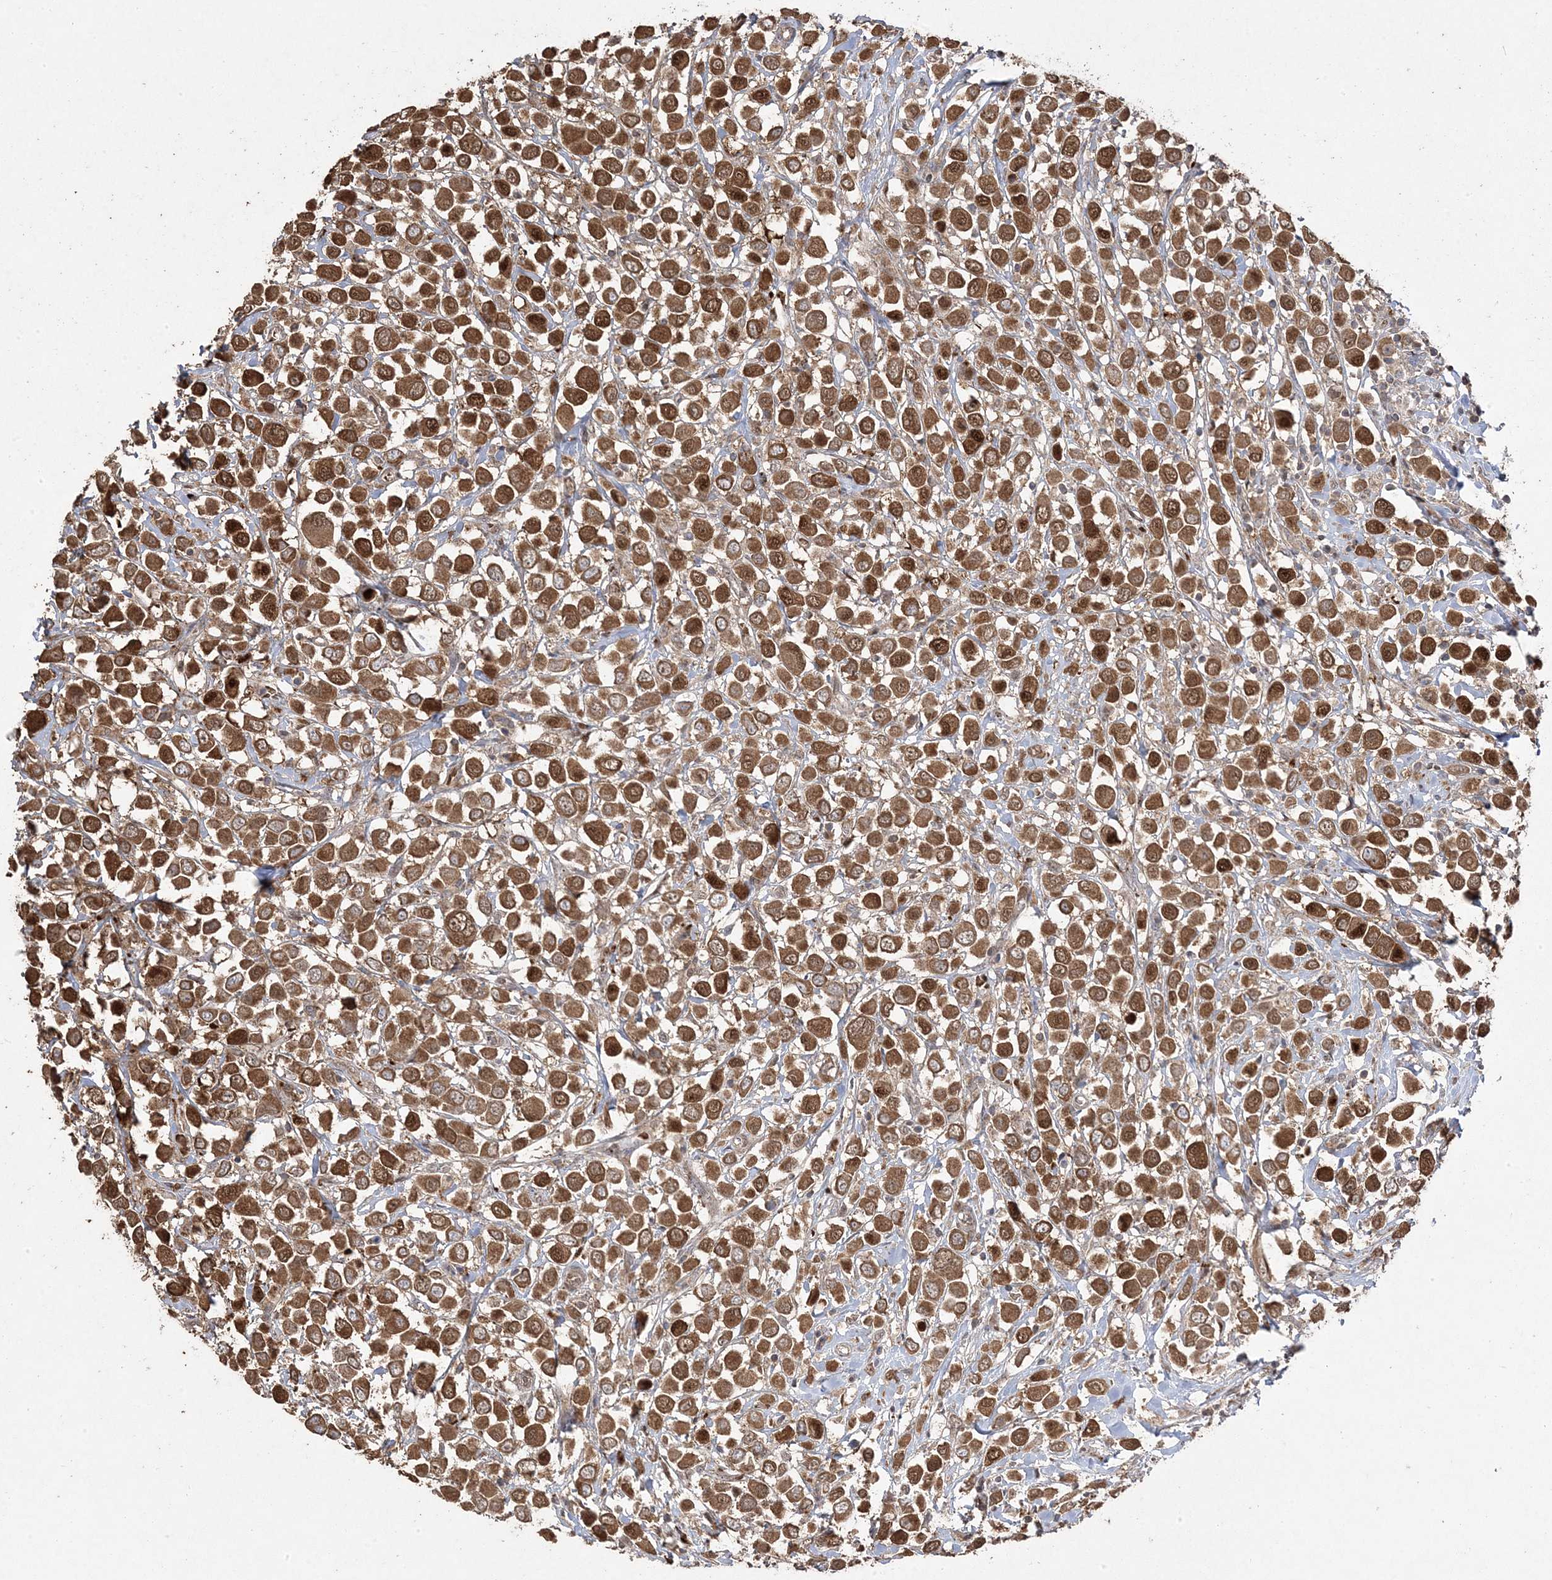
{"staining": {"intensity": "moderate", "quantity": ">75%", "location": "cytoplasmic/membranous"}, "tissue": "breast cancer", "cell_type": "Tumor cells", "image_type": "cancer", "snomed": [{"axis": "morphology", "description": "Duct carcinoma"}, {"axis": "topography", "description": "Breast"}], "caption": "The photomicrograph displays a brown stain indicating the presence of a protein in the cytoplasmic/membranous of tumor cells in breast cancer (infiltrating ductal carcinoma).", "gene": "PPOX", "patient": {"sex": "female", "age": 61}}